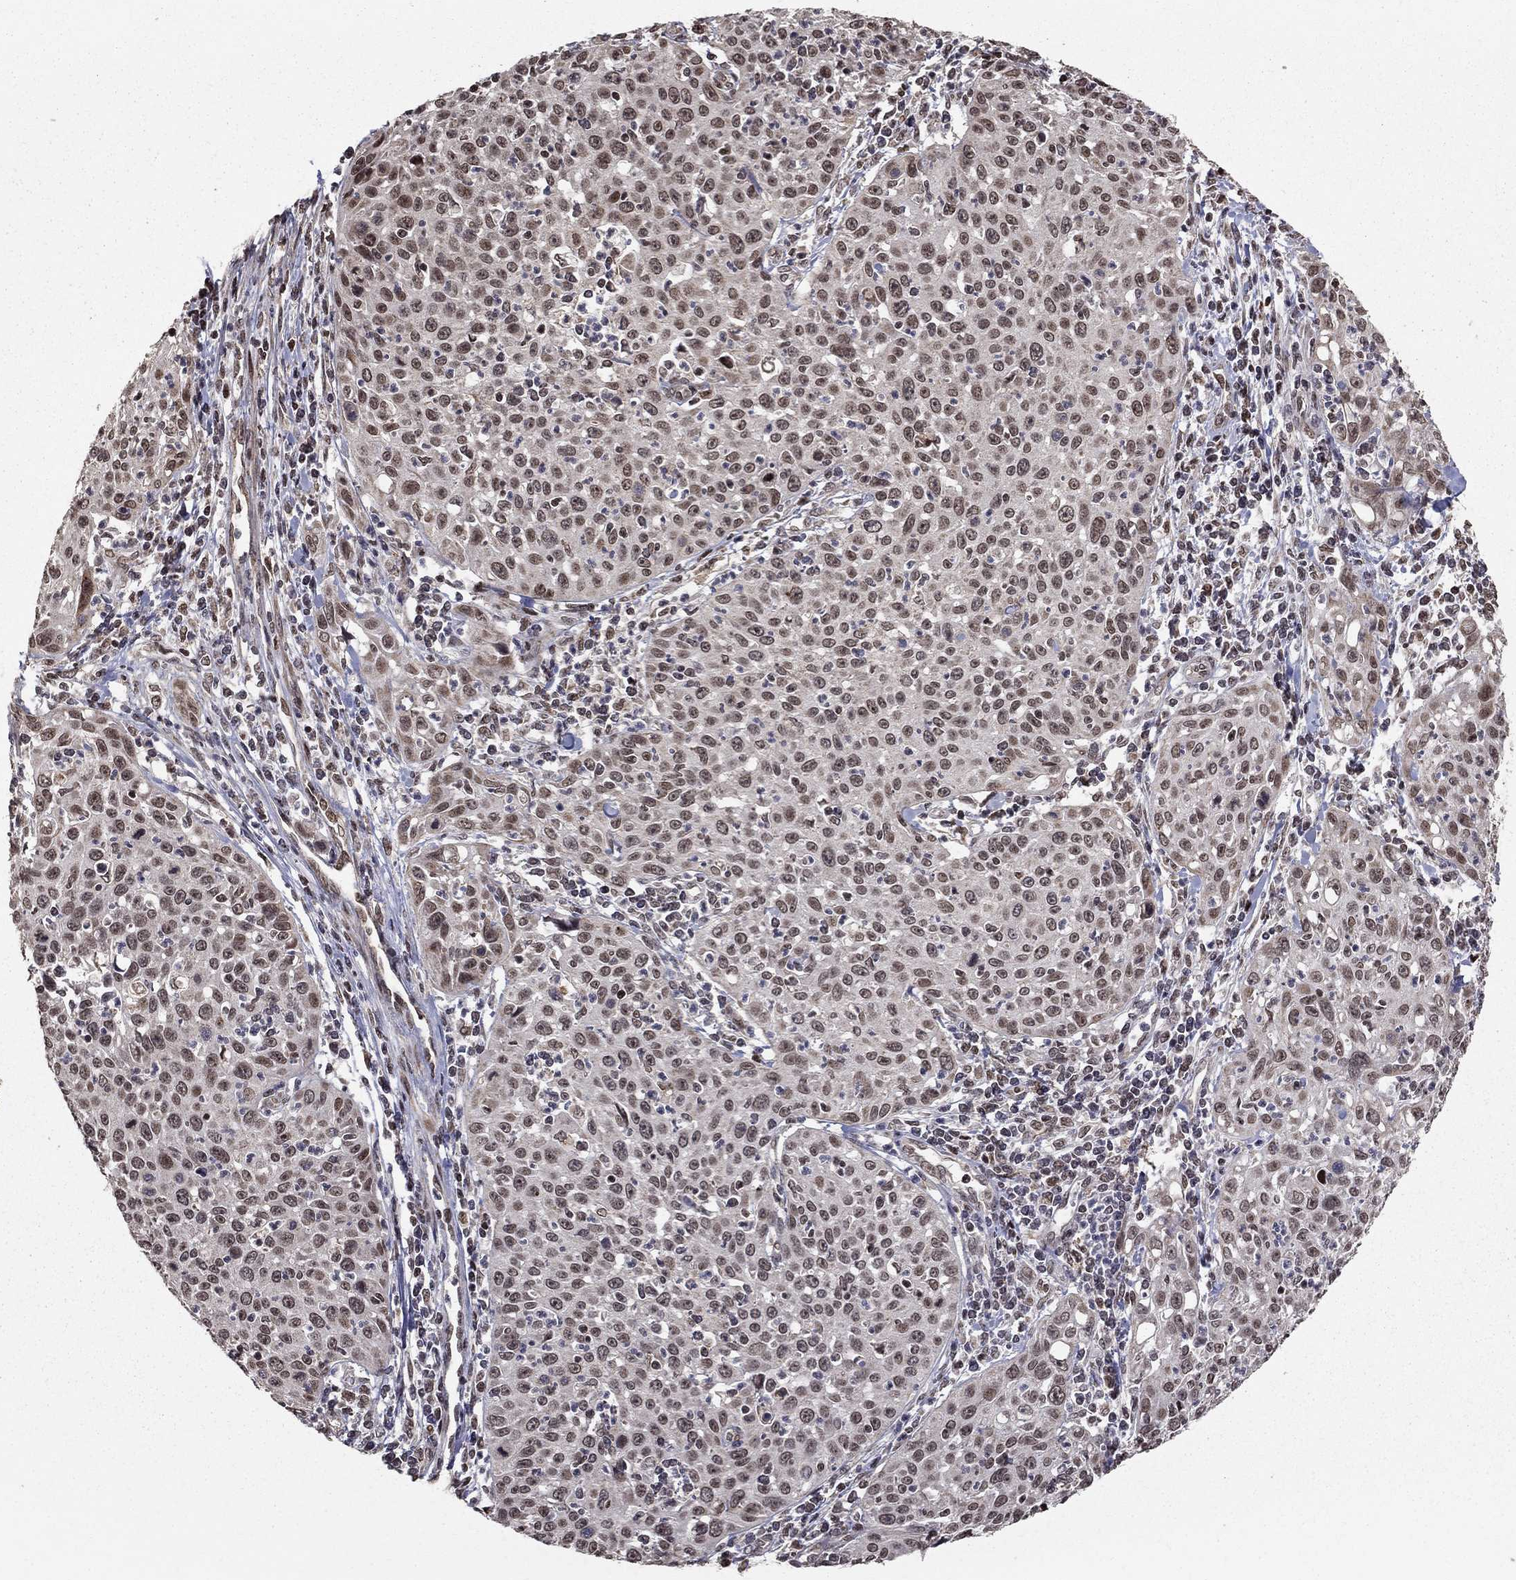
{"staining": {"intensity": "weak", "quantity": "25%-75%", "location": "cytoplasmic/membranous,nuclear"}, "tissue": "cervical cancer", "cell_type": "Tumor cells", "image_type": "cancer", "snomed": [{"axis": "morphology", "description": "Squamous cell carcinoma, NOS"}, {"axis": "topography", "description": "Cervix"}], "caption": "An immunohistochemistry histopathology image of tumor tissue is shown. Protein staining in brown labels weak cytoplasmic/membranous and nuclear positivity in cervical cancer within tumor cells.", "gene": "ACOT13", "patient": {"sex": "female", "age": 26}}